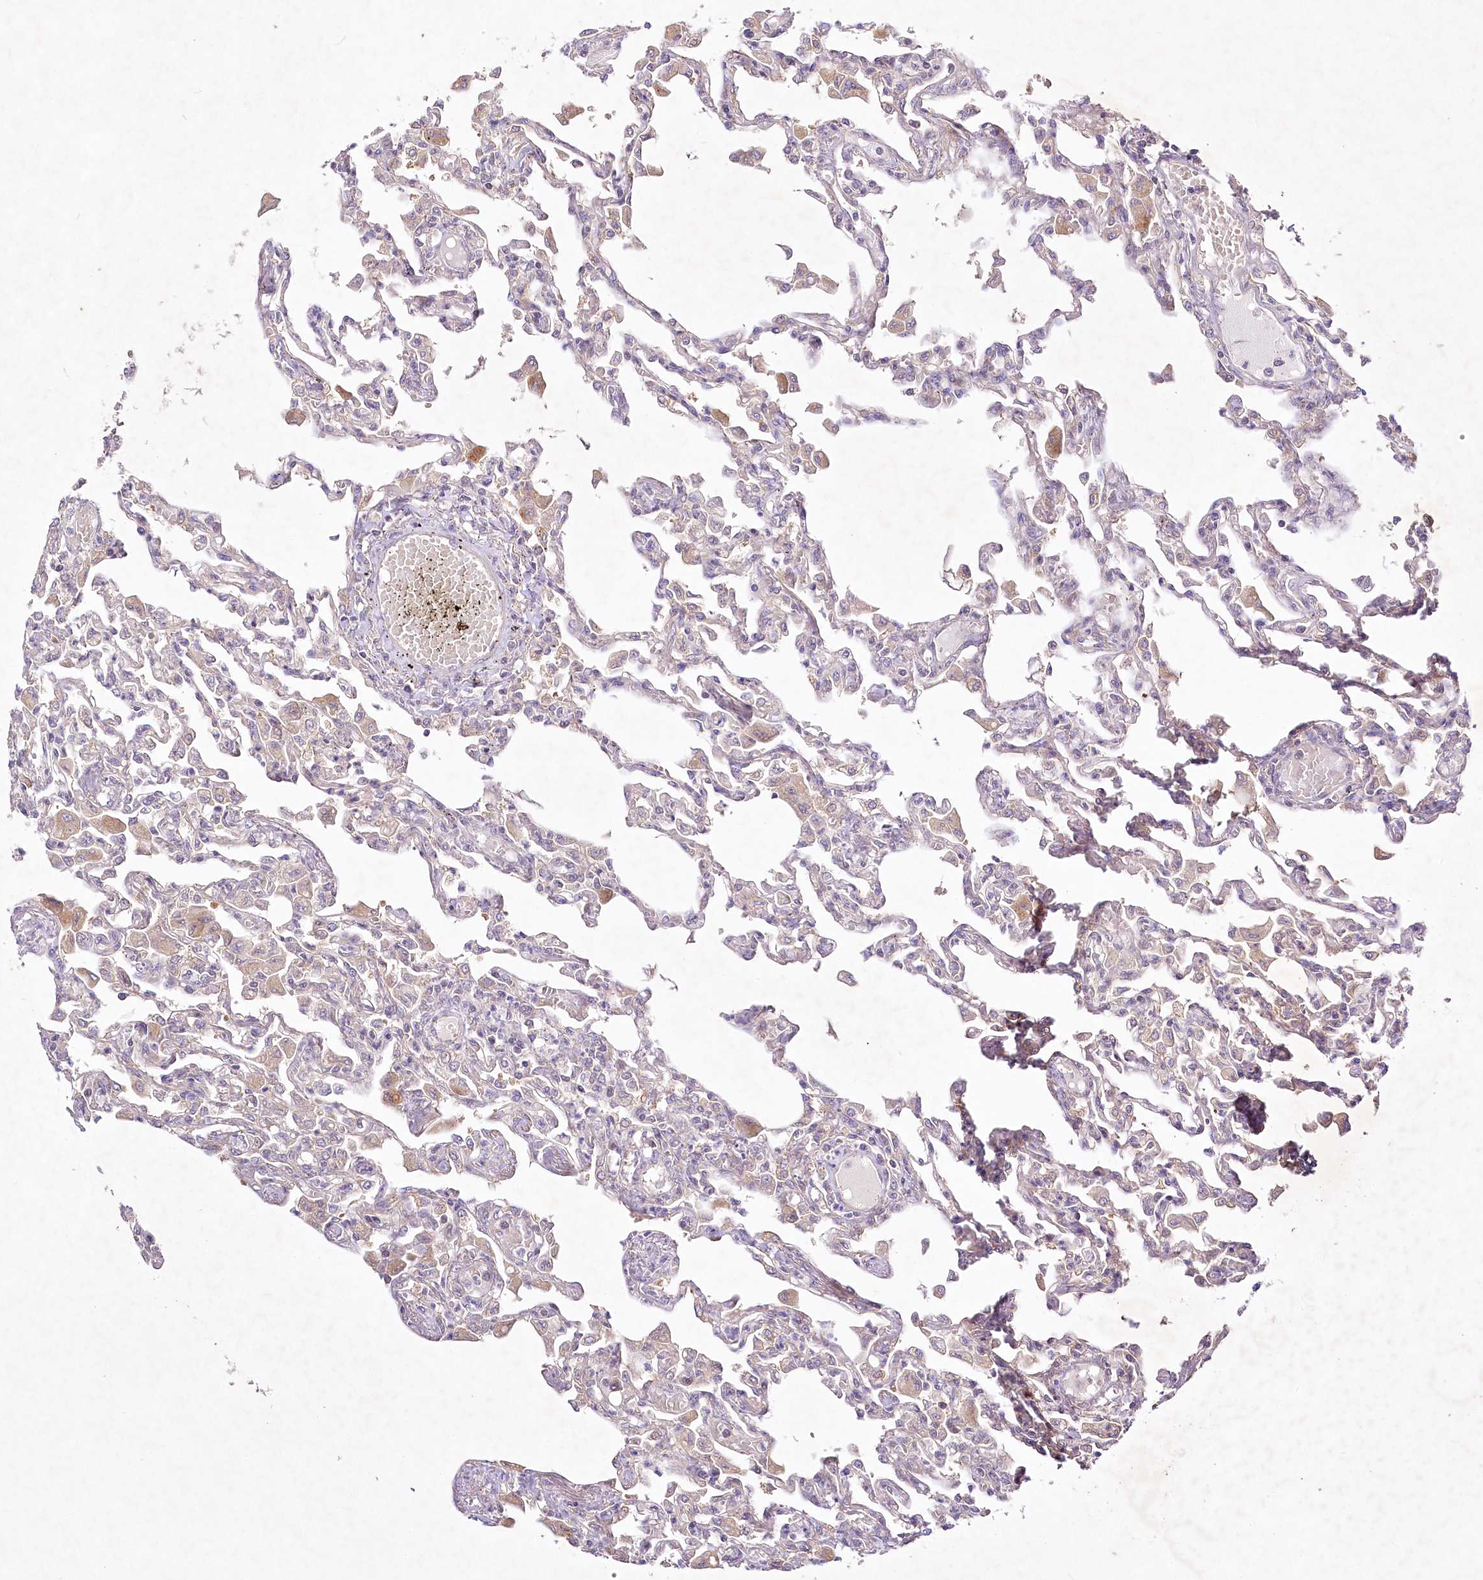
{"staining": {"intensity": "moderate", "quantity": "<25%", "location": "cytoplasmic/membranous"}, "tissue": "lung", "cell_type": "Alveolar cells", "image_type": "normal", "snomed": [{"axis": "morphology", "description": "Normal tissue, NOS"}, {"axis": "topography", "description": "Bronchus"}, {"axis": "topography", "description": "Lung"}], "caption": "About <25% of alveolar cells in benign lung exhibit moderate cytoplasmic/membranous protein expression as visualized by brown immunohistochemical staining.", "gene": "PYROXD1", "patient": {"sex": "female", "age": 49}}